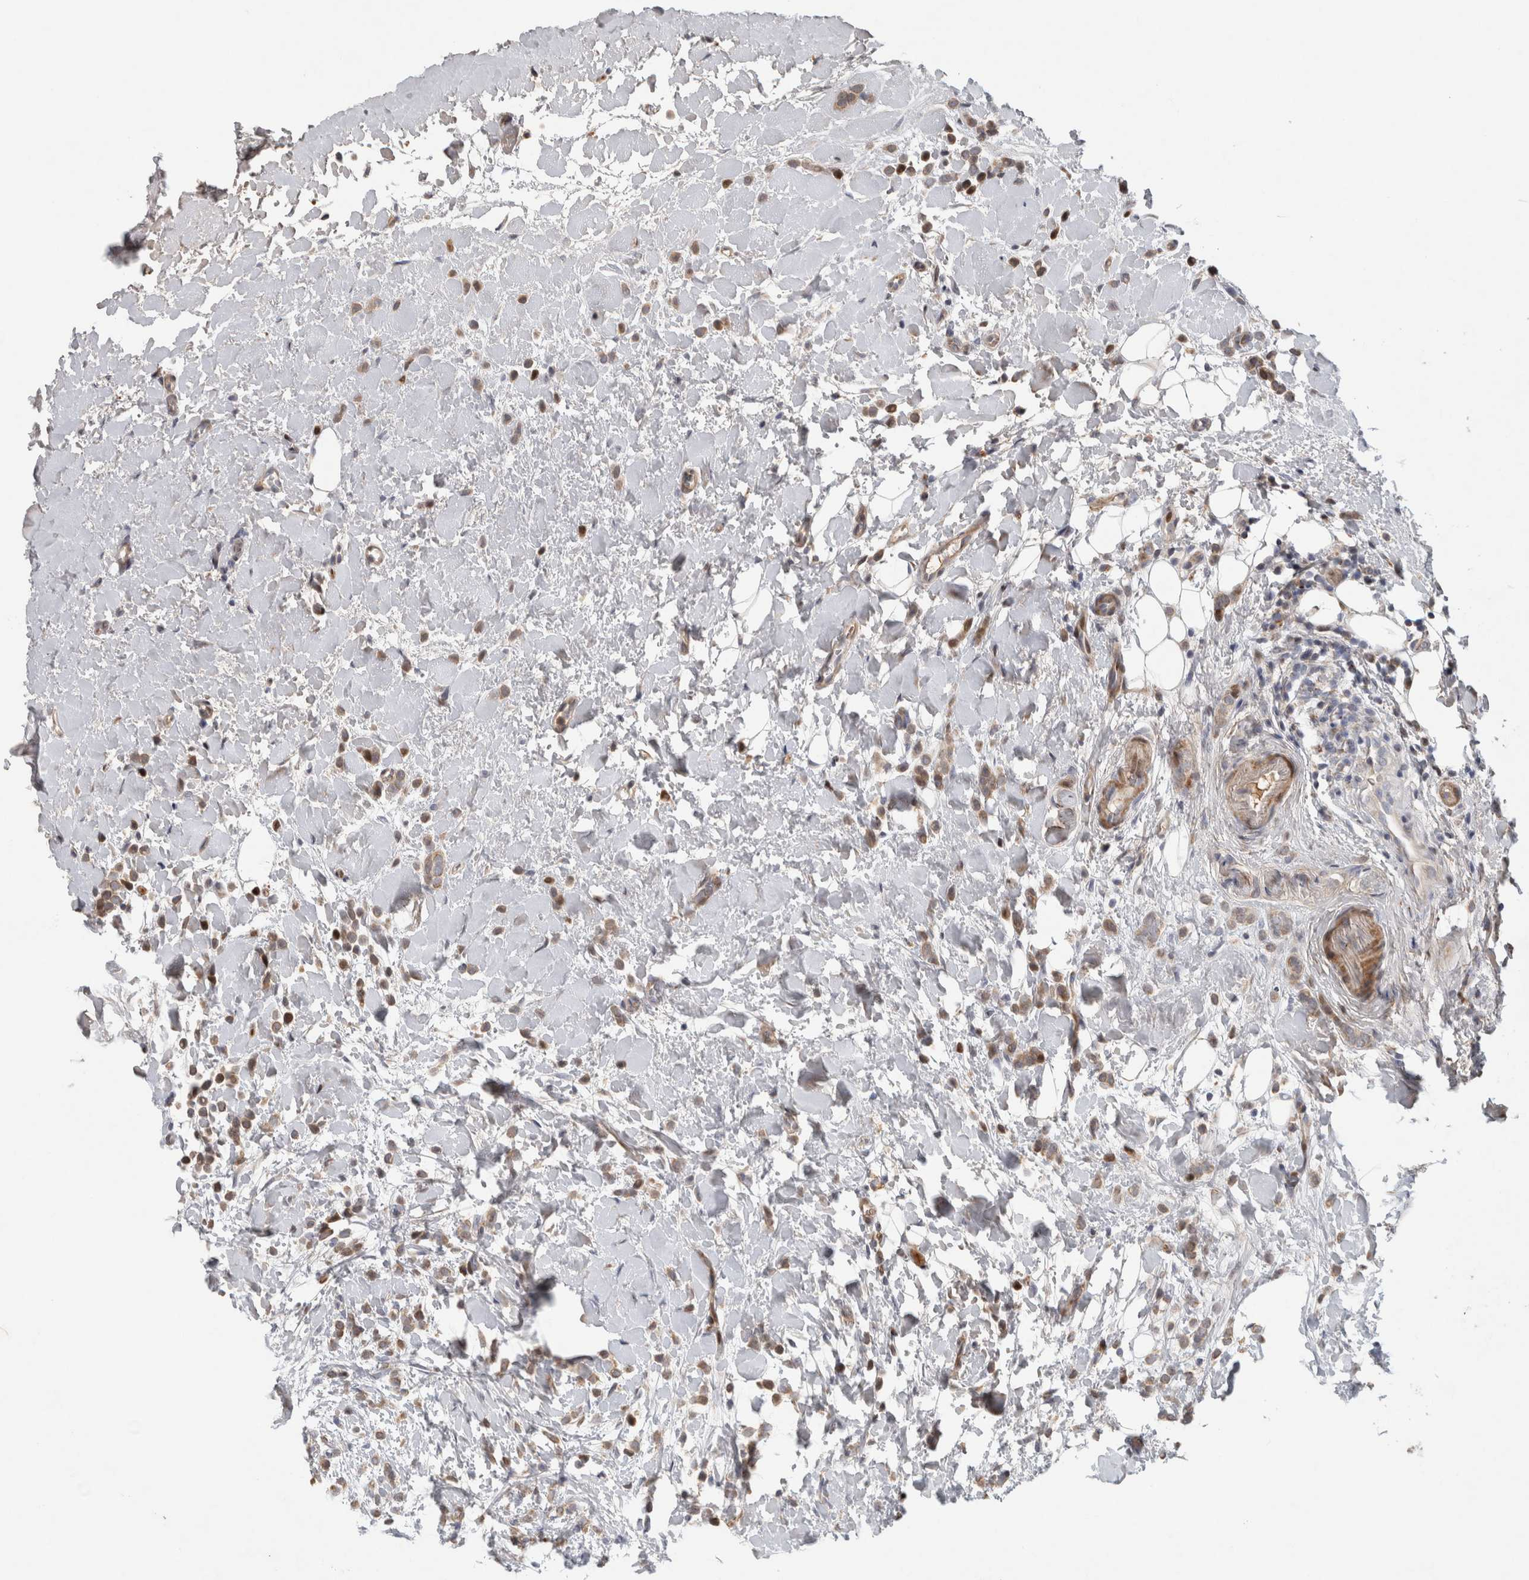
{"staining": {"intensity": "weak", "quantity": ">75%", "location": "cytoplasmic/membranous"}, "tissue": "breast cancer", "cell_type": "Tumor cells", "image_type": "cancer", "snomed": [{"axis": "morphology", "description": "Normal tissue, NOS"}, {"axis": "morphology", "description": "Lobular carcinoma"}, {"axis": "topography", "description": "Breast"}], "caption": "Tumor cells reveal low levels of weak cytoplasmic/membranous positivity in about >75% of cells in breast cancer (lobular carcinoma).", "gene": "RBM48", "patient": {"sex": "female", "age": 50}}